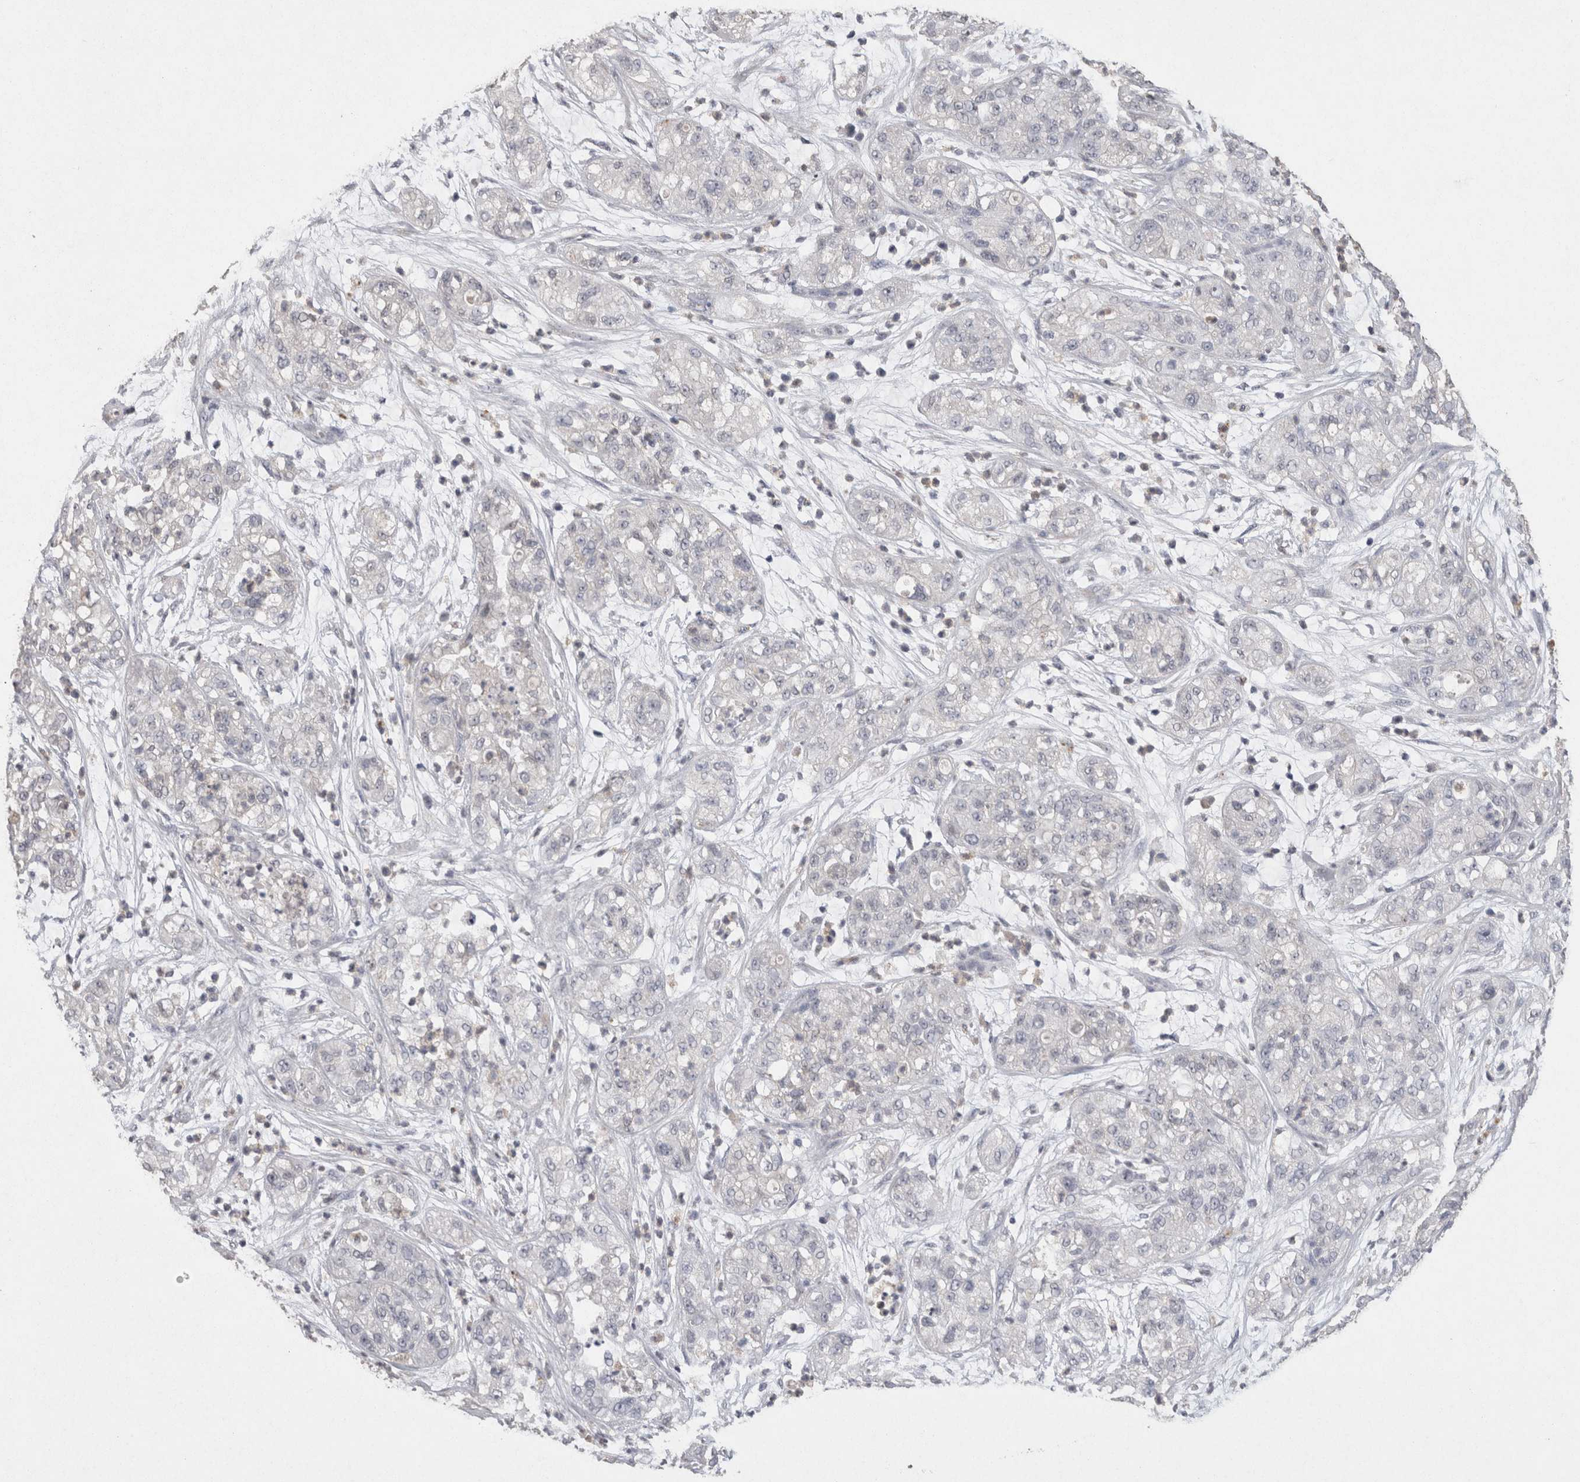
{"staining": {"intensity": "negative", "quantity": "none", "location": "none"}, "tissue": "pancreatic cancer", "cell_type": "Tumor cells", "image_type": "cancer", "snomed": [{"axis": "morphology", "description": "Adenocarcinoma, NOS"}, {"axis": "topography", "description": "Pancreas"}], "caption": "High magnification brightfield microscopy of adenocarcinoma (pancreatic) stained with DAB (brown) and counterstained with hematoxylin (blue): tumor cells show no significant staining.", "gene": "CNTFR", "patient": {"sex": "female", "age": 78}}